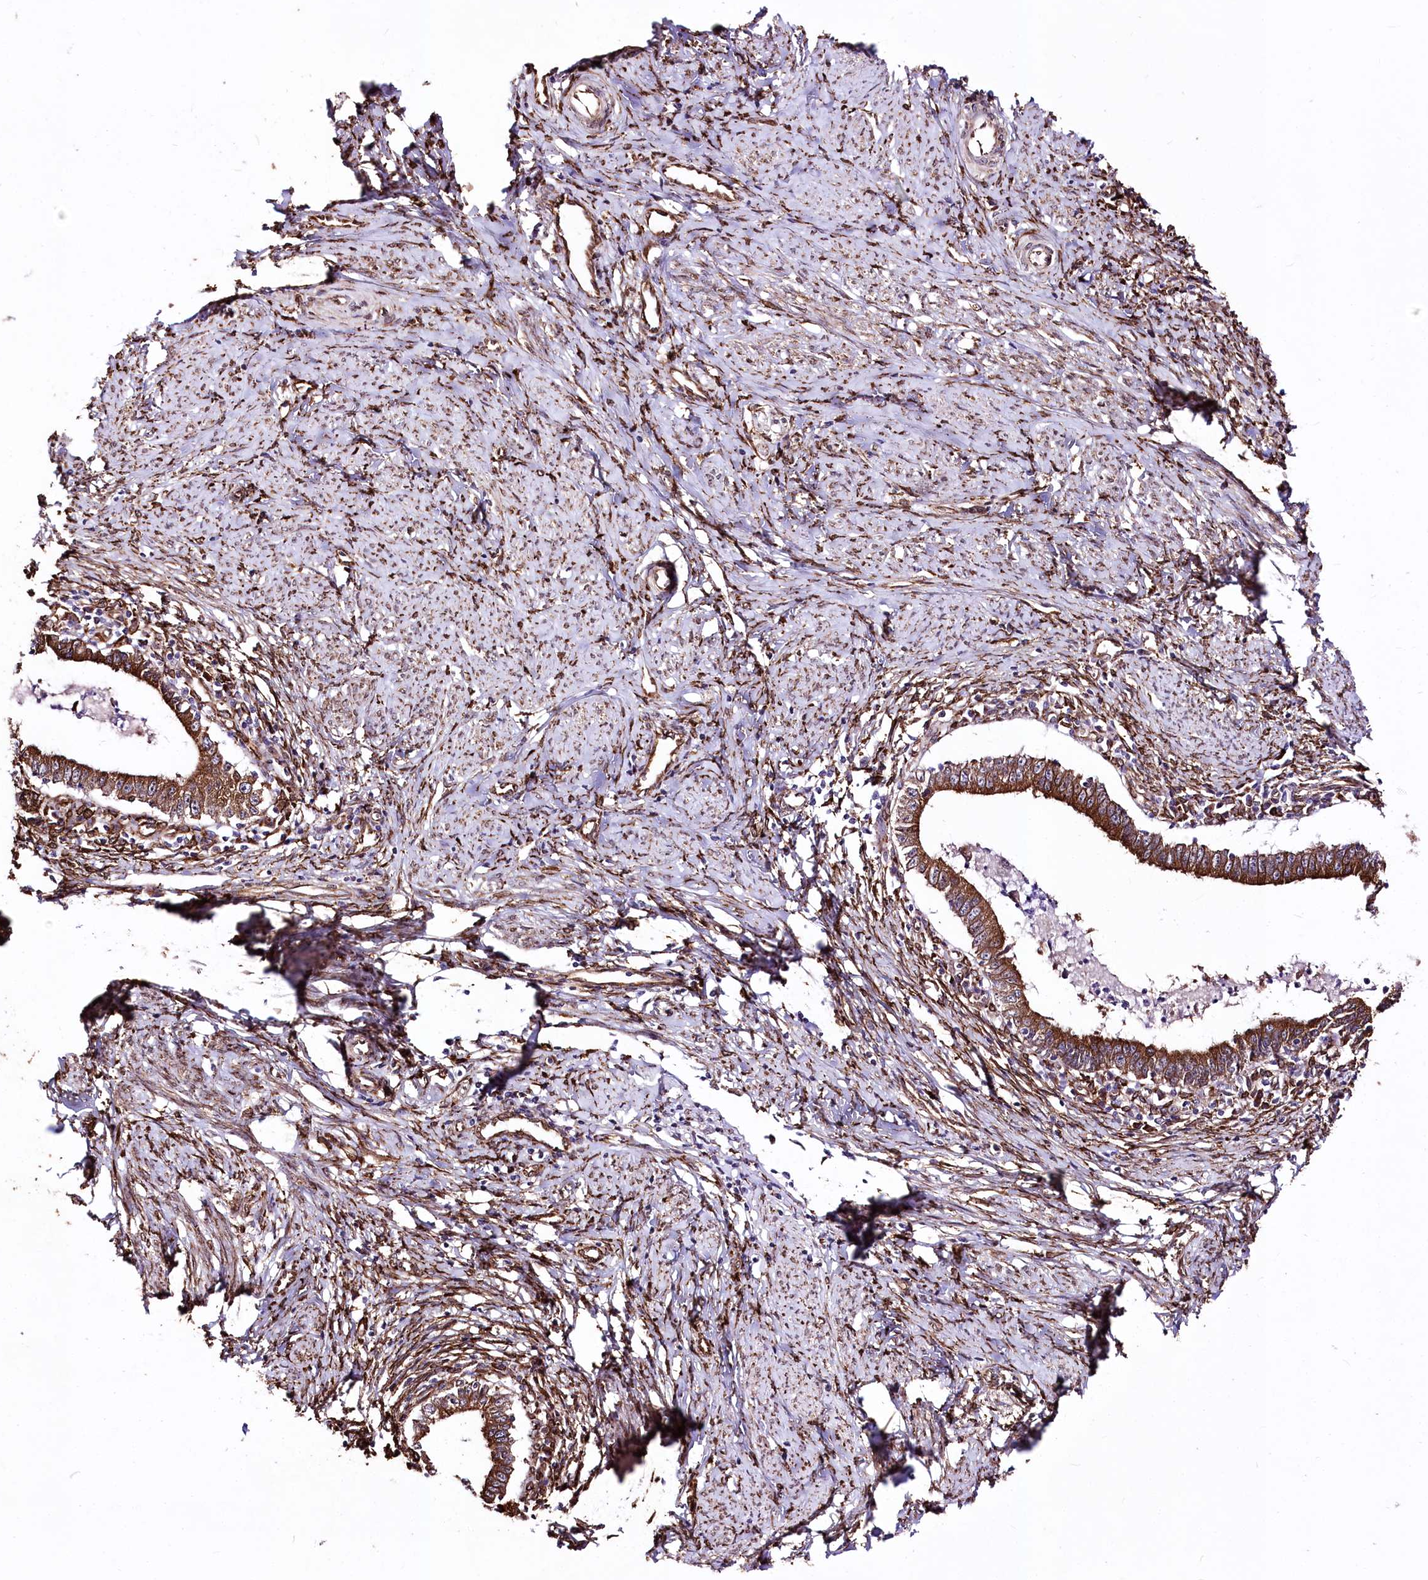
{"staining": {"intensity": "strong", "quantity": ">75%", "location": "cytoplasmic/membranous"}, "tissue": "cervical cancer", "cell_type": "Tumor cells", "image_type": "cancer", "snomed": [{"axis": "morphology", "description": "Adenocarcinoma, NOS"}, {"axis": "topography", "description": "Cervix"}], "caption": "Cervical cancer was stained to show a protein in brown. There is high levels of strong cytoplasmic/membranous expression in about >75% of tumor cells. The staining was performed using DAB (3,3'-diaminobenzidine) to visualize the protein expression in brown, while the nuclei were stained in blue with hematoxylin (Magnification: 20x).", "gene": "WWC1", "patient": {"sex": "female", "age": 36}}